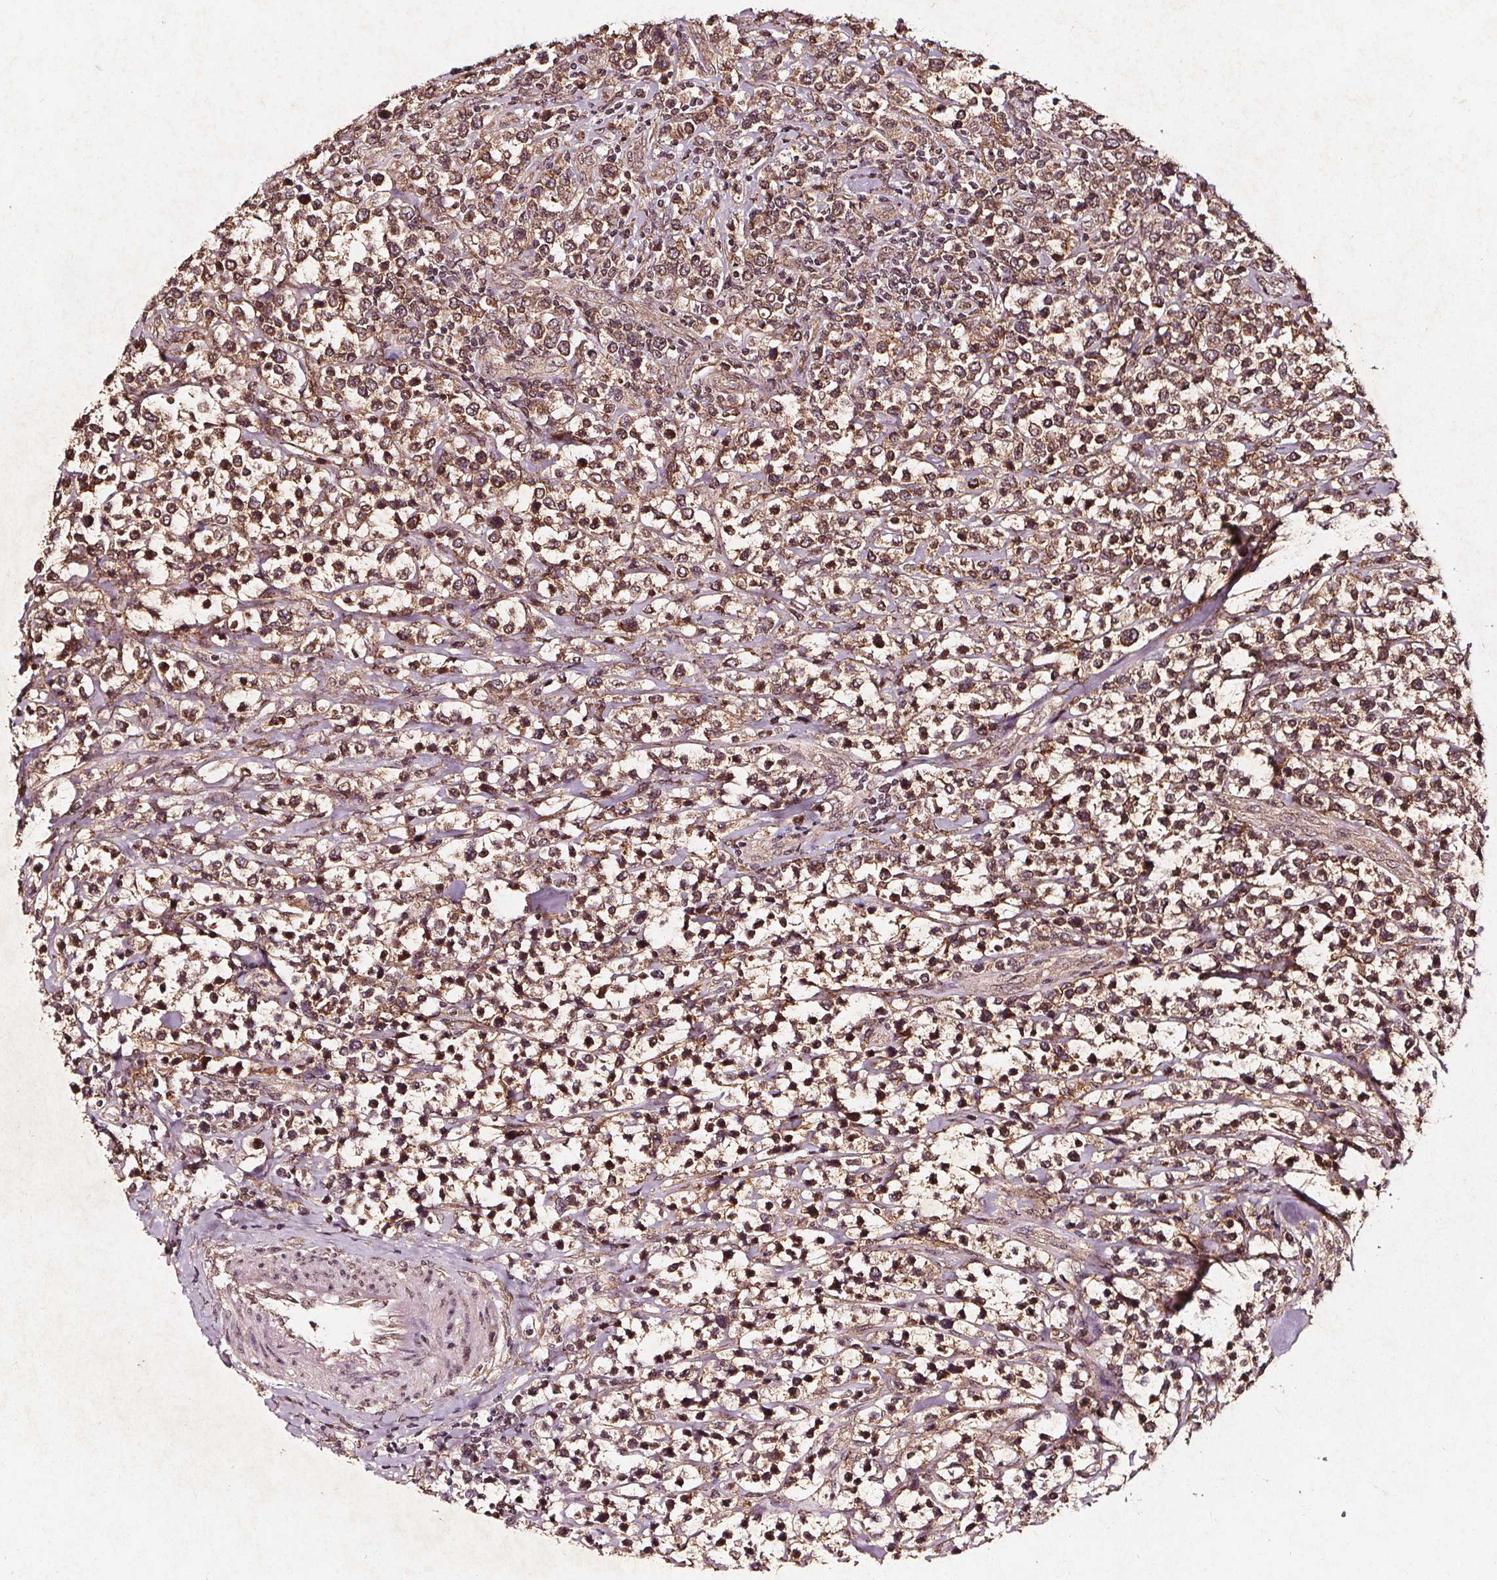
{"staining": {"intensity": "moderate", "quantity": ">75%", "location": "cytoplasmic/membranous"}, "tissue": "lymphoma", "cell_type": "Tumor cells", "image_type": "cancer", "snomed": [{"axis": "morphology", "description": "Malignant lymphoma, non-Hodgkin's type, High grade"}, {"axis": "topography", "description": "Soft tissue"}], "caption": "Protein expression by immunohistochemistry demonstrates moderate cytoplasmic/membranous staining in about >75% of tumor cells in malignant lymphoma, non-Hodgkin's type (high-grade).", "gene": "ABCA1", "patient": {"sex": "female", "age": 56}}